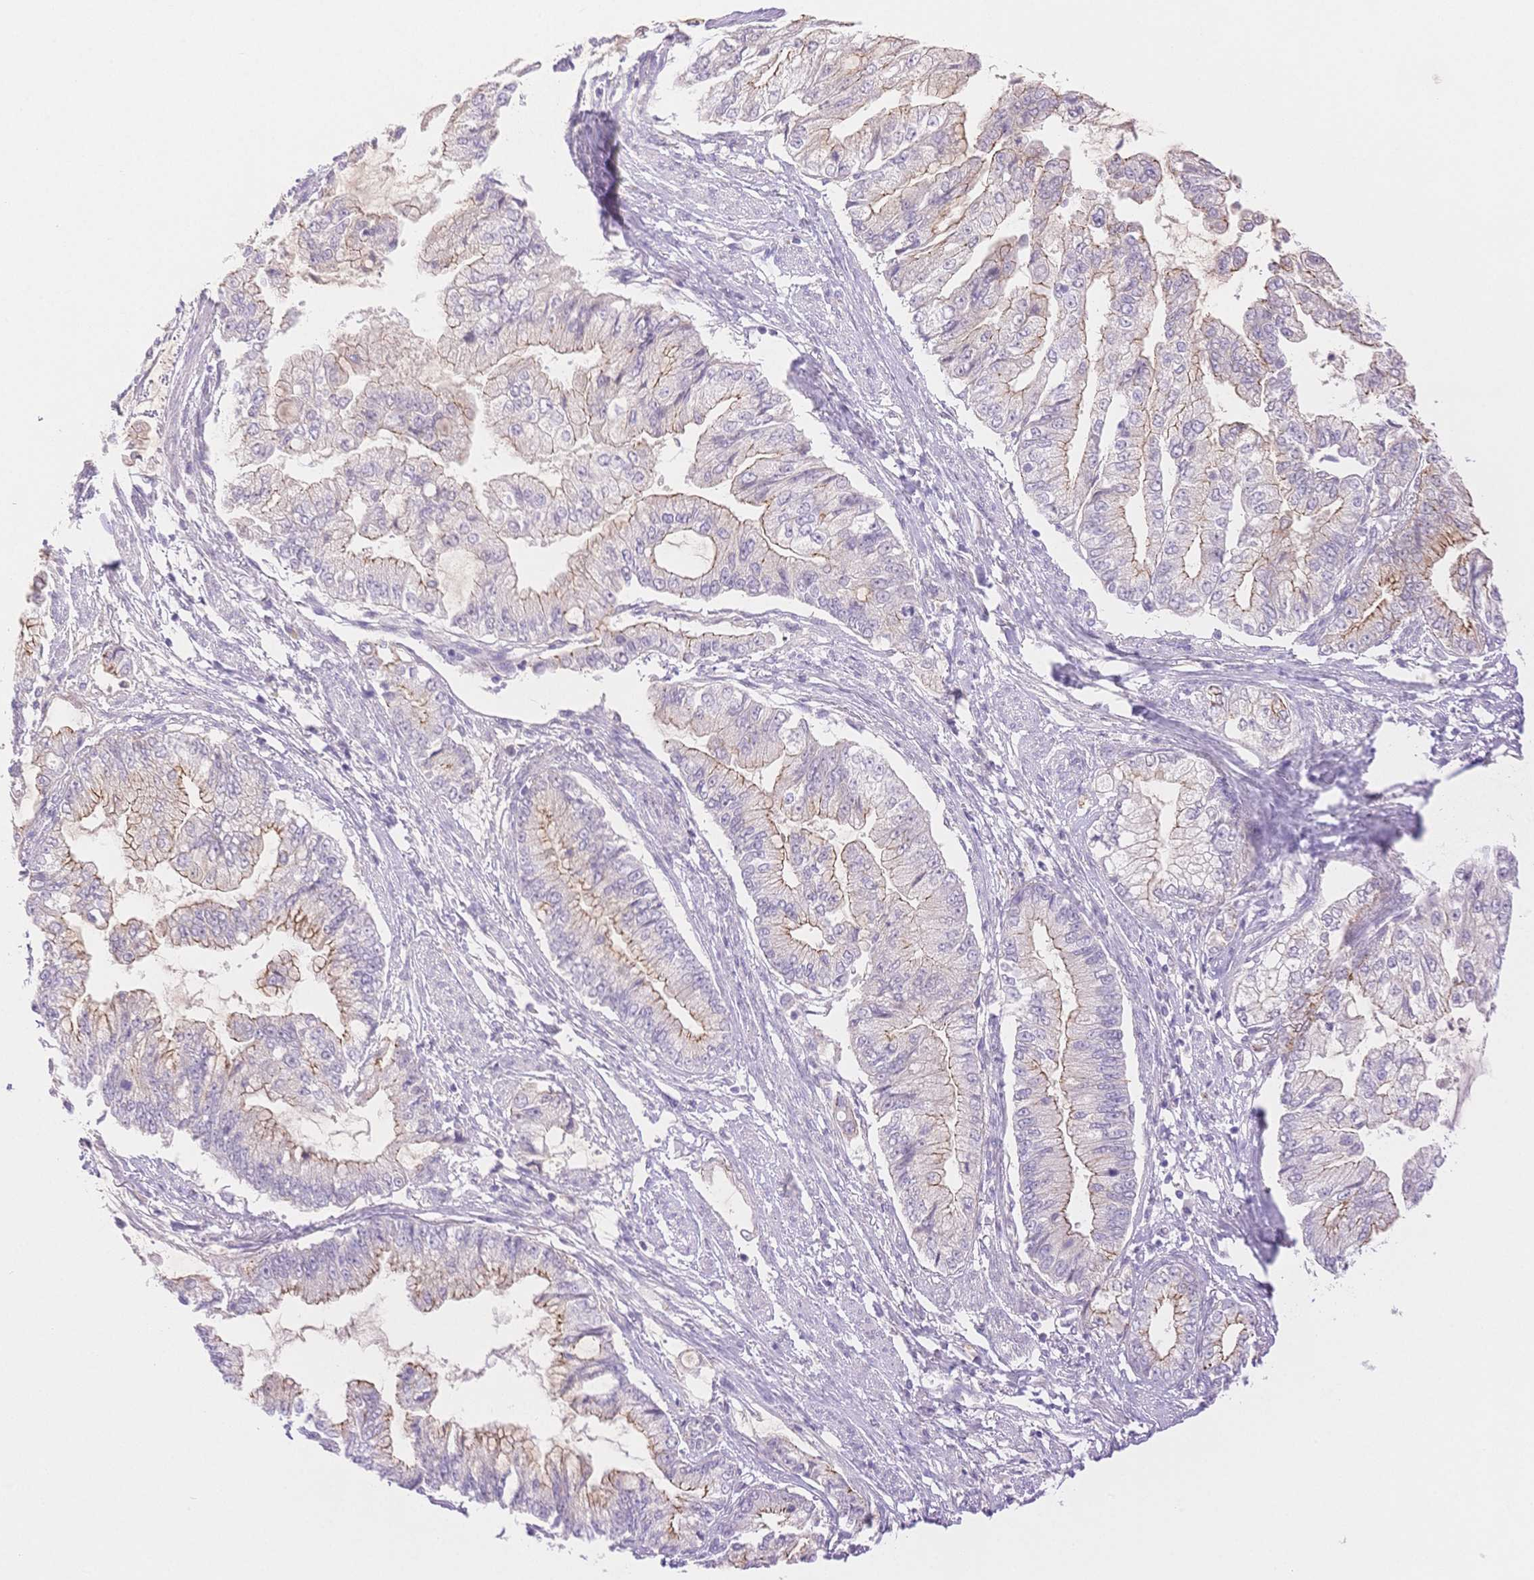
{"staining": {"intensity": "weak", "quantity": "25%-75%", "location": "cytoplasmic/membranous"}, "tissue": "stomach cancer", "cell_type": "Tumor cells", "image_type": "cancer", "snomed": [{"axis": "morphology", "description": "Adenocarcinoma, NOS"}, {"axis": "topography", "description": "Stomach, upper"}], "caption": "This is an image of immunohistochemistry staining of stomach adenocarcinoma, which shows weak expression in the cytoplasmic/membranous of tumor cells.", "gene": "WDR54", "patient": {"sex": "female", "age": 74}}